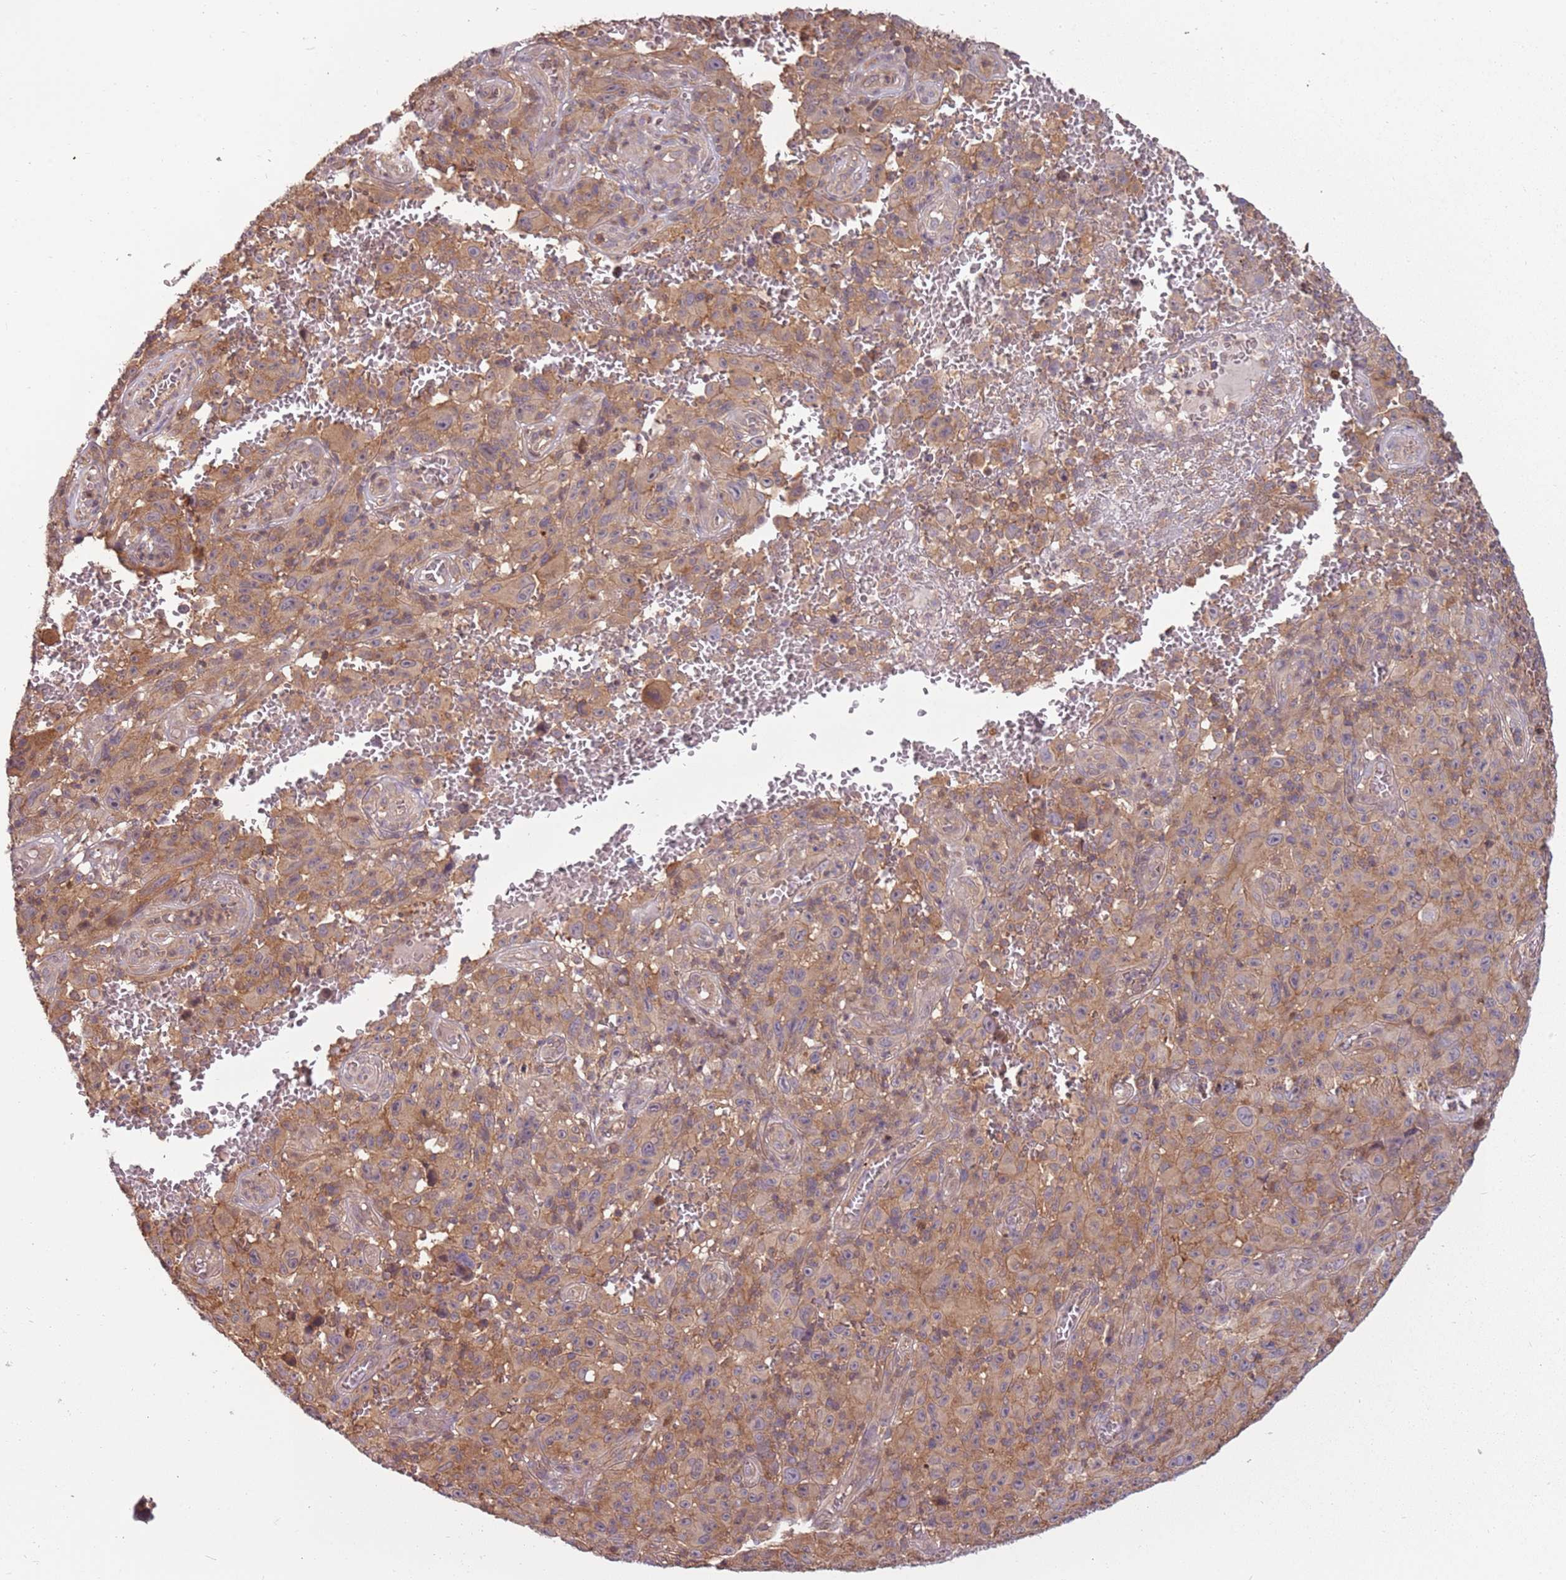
{"staining": {"intensity": "moderate", "quantity": ">75%", "location": "cytoplasmic/membranous"}, "tissue": "melanoma", "cell_type": "Tumor cells", "image_type": "cancer", "snomed": [{"axis": "morphology", "description": "Malignant melanoma, NOS"}, {"axis": "topography", "description": "Skin"}], "caption": "Immunohistochemistry micrograph of neoplastic tissue: malignant melanoma stained using IHC reveals medium levels of moderate protein expression localized specifically in the cytoplasmic/membranous of tumor cells, appearing as a cytoplasmic/membranous brown color.", "gene": "GSTO2", "patient": {"sex": "female", "age": 82}}